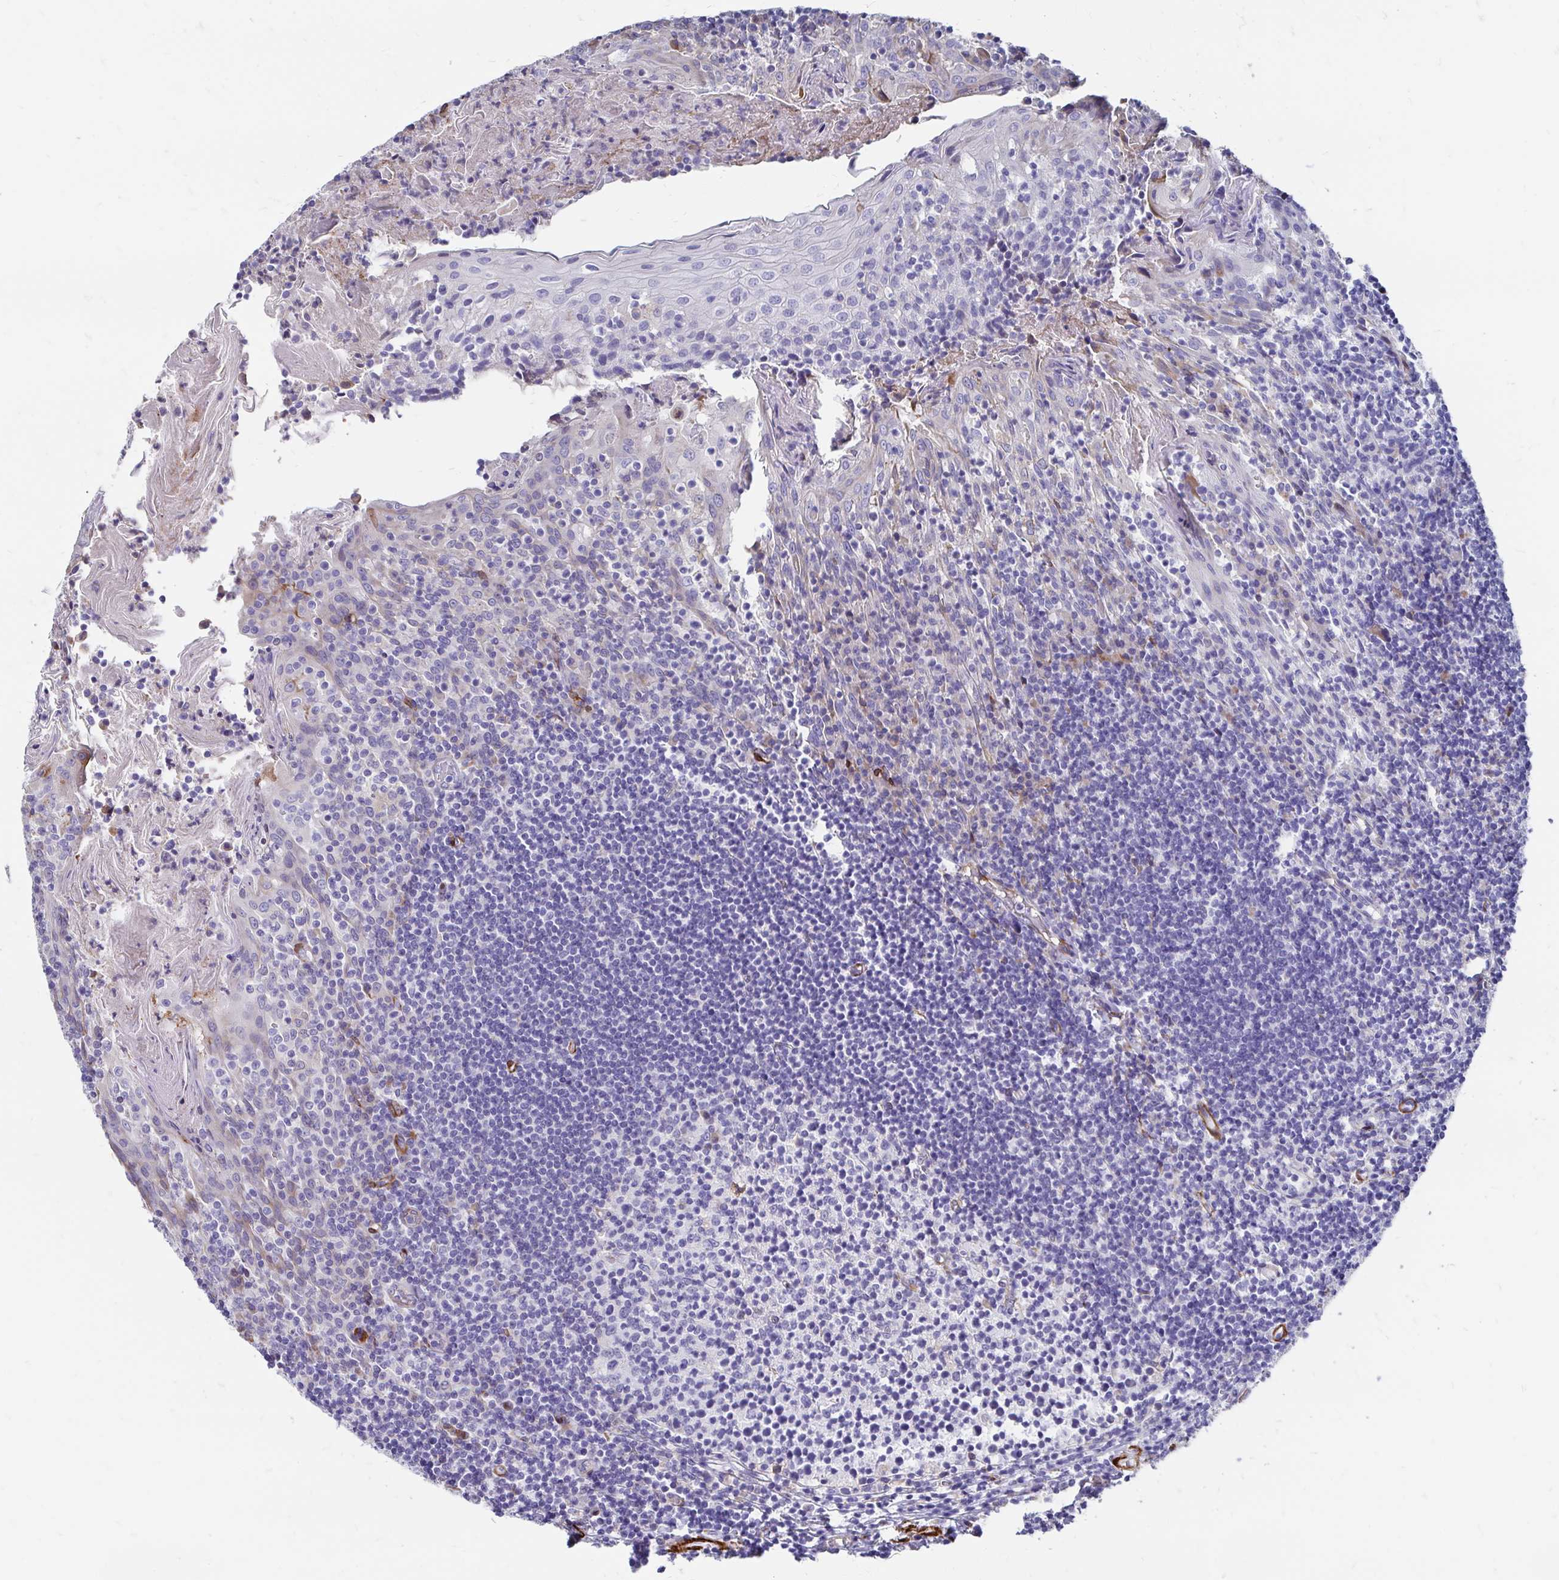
{"staining": {"intensity": "negative", "quantity": "none", "location": "none"}, "tissue": "tonsil", "cell_type": "Germinal center cells", "image_type": "normal", "snomed": [{"axis": "morphology", "description": "Normal tissue, NOS"}, {"axis": "topography", "description": "Tonsil"}], "caption": "DAB immunohistochemical staining of unremarkable human tonsil demonstrates no significant positivity in germinal center cells. Nuclei are stained in blue.", "gene": "CDKL1", "patient": {"sex": "female", "age": 10}}